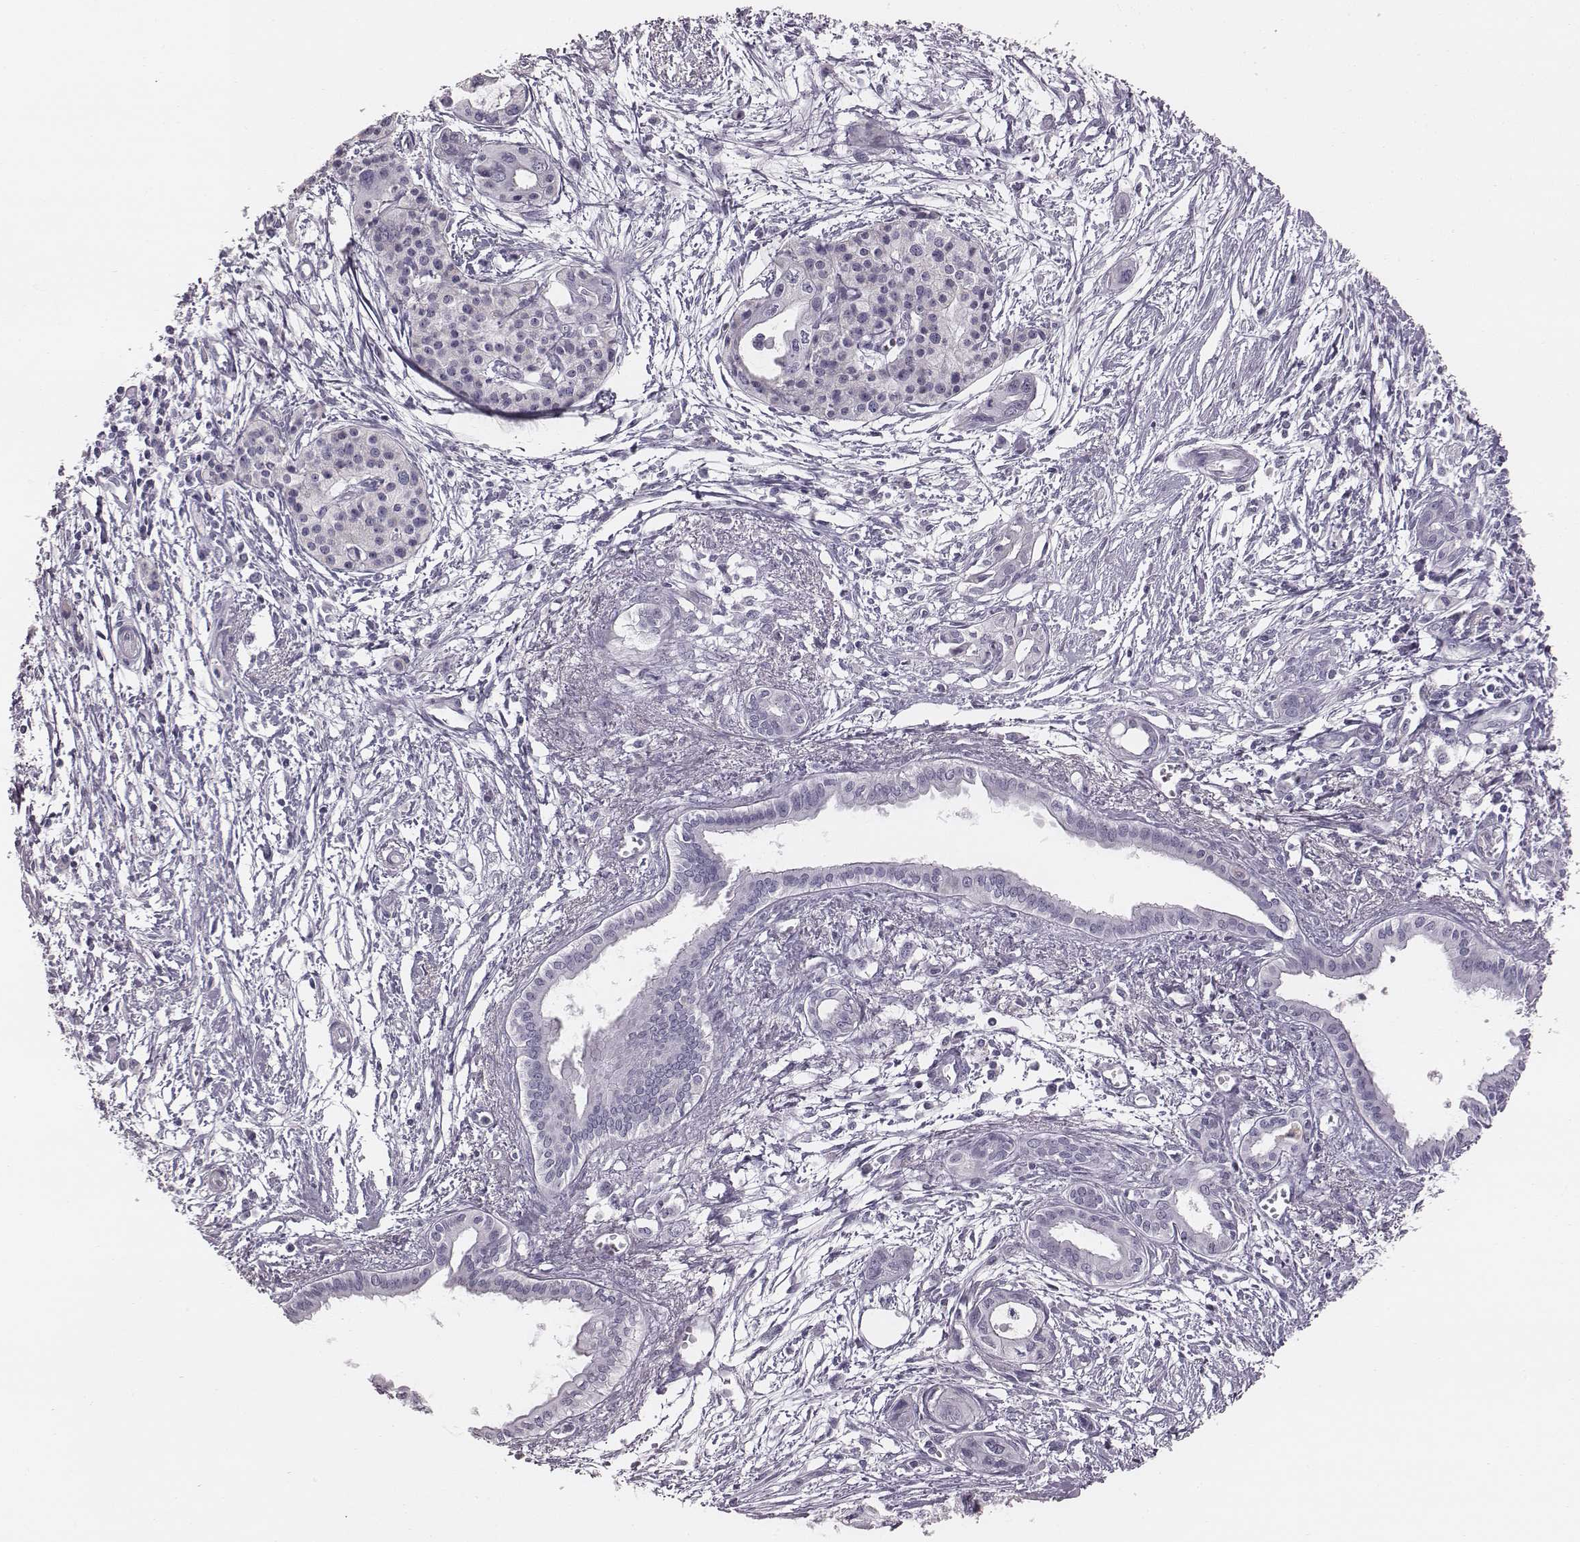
{"staining": {"intensity": "negative", "quantity": "none", "location": "none"}, "tissue": "pancreatic cancer", "cell_type": "Tumor cells", "image_type": "cancer", "snomed": [{"axis": "morphology", "description": "Adenocarcinoma, NOS"}, {"axis": "topography", "description": "Pancreas"}], "caption": "The micrograph shows no staining of tumor cells in pancreatic cancer (adenocarcinoma).", "gene": "PDE8B", "patient": {"sex": "female", "age": 76}}